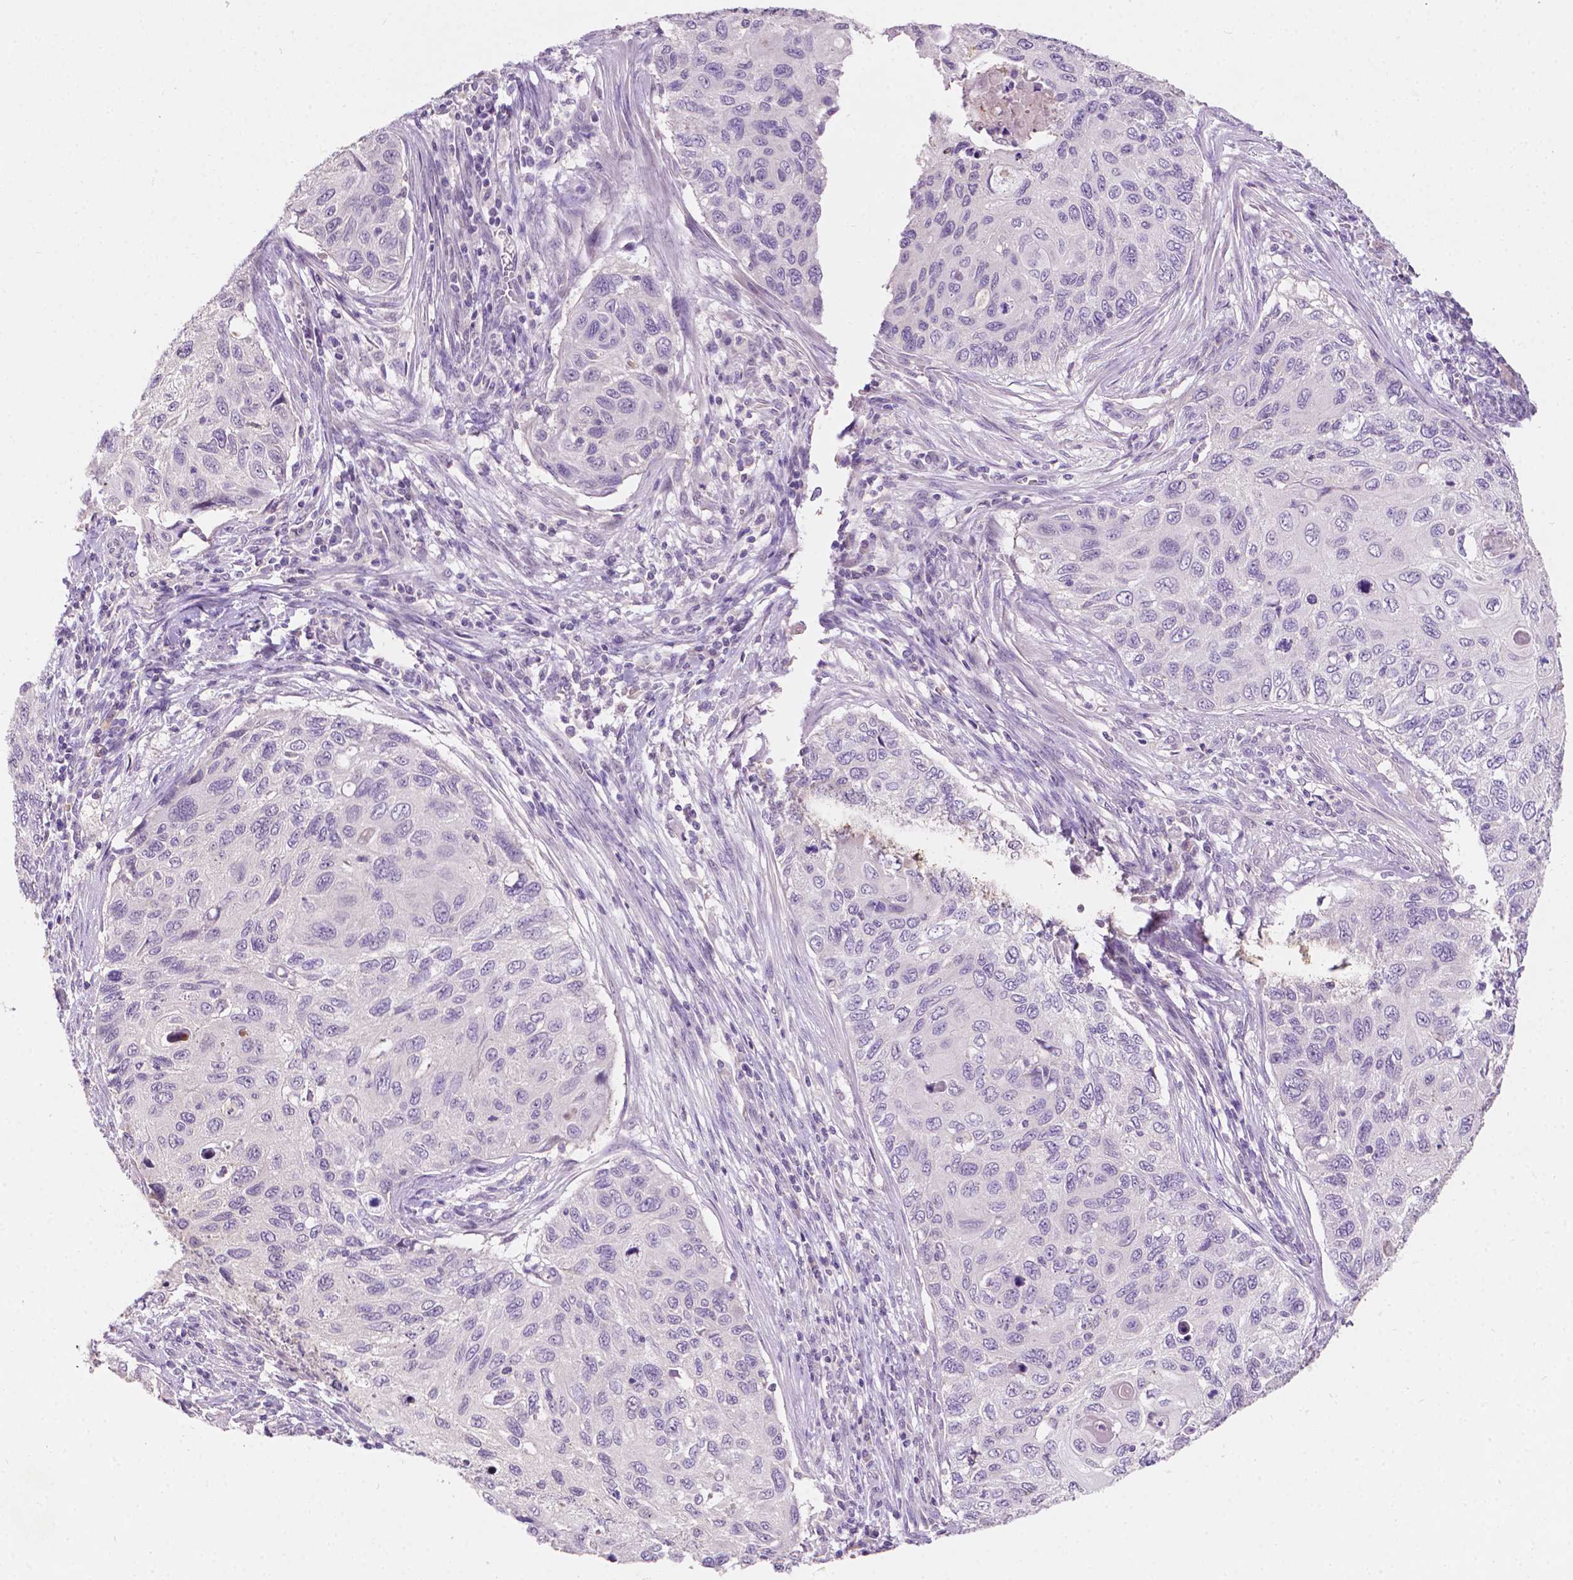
{"staining": {"intensity": "negative", "quantity": "none", "location": "none"}, "tissue": "cervical cancer", "cell_type": "Tumor cells", "image_type": "cancer", "snomed": [{"axis": "morphology", "description": "Squamous cell carcinoma, NOS"}, {"axis": "topography", "description": "Cervix"}], "caption": "Tumor cells are negative for protein expression in human cervical squamous cell carcinoma.", "gene": "TM6SF2", "patient": {"sex": "female", "age": 70}}